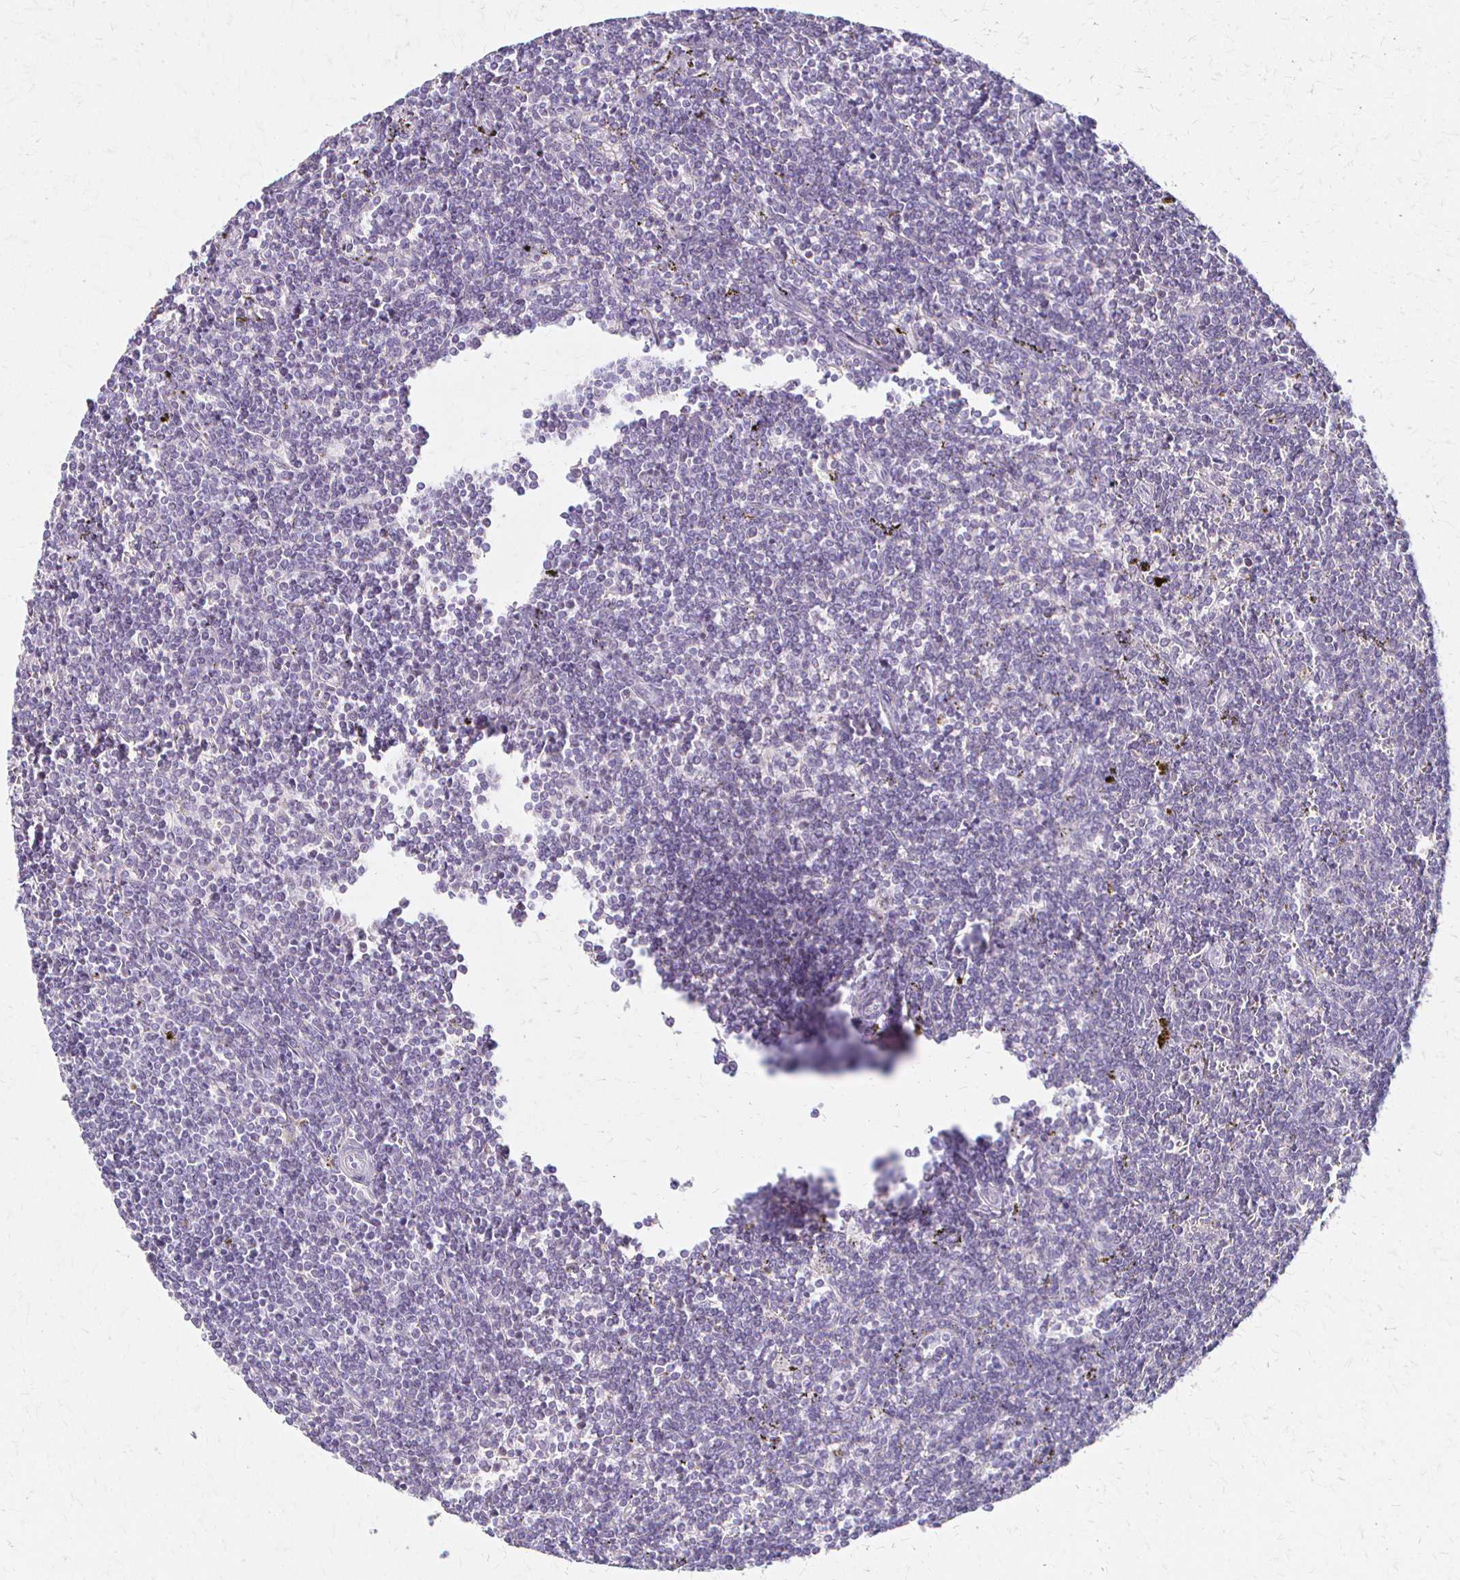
{"staining": {"intensity": "negative", "quantity": "none", "location": "none"}, "tissue": "lymphoma", "cell_type": "Tumor cells", "image_type": "cancer", "snomed": [{"axis": "morphology", "description": "Malignant lymphoma, non-Hodgkin's type, Low grade"}, {"axis": "topography", "description": "Spleen"}], "caption": "Immunohistochemistry histopathology image of neoplastic tissue: human malignant lymphoma, non-Hodgkin's type (low-grade) stained with DAB shows no significant protein expression in tumor cells.", "gene": "ACP5", "patient": {"sex": "male", "age": 78}}